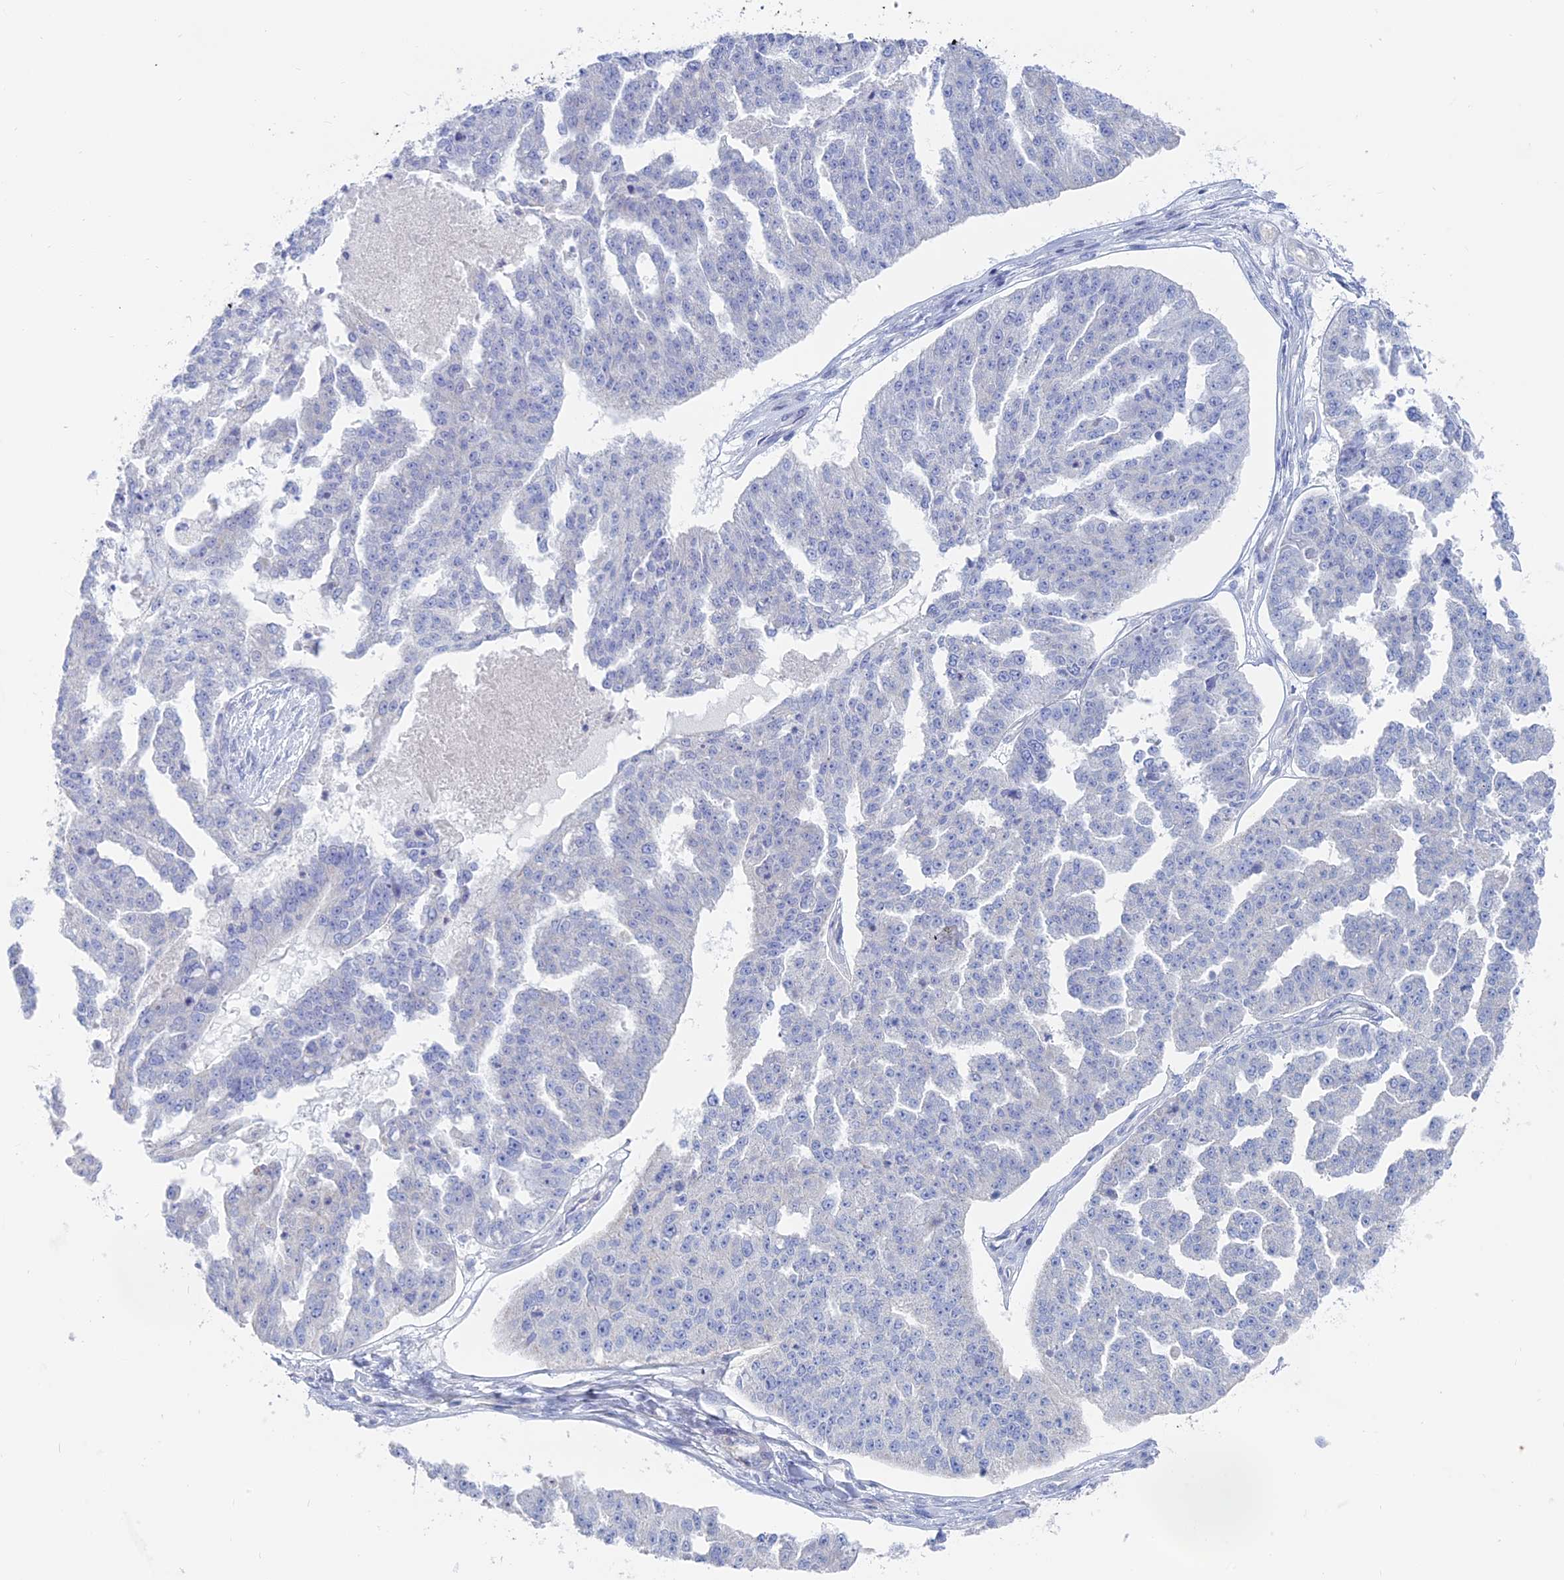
{"staining": {"intensity": "negative", "quantity": "none", "location": "none"}, "tissue": "ovarian cancer", "cell_type": "Tumor cells", "image_type": "cancer", "snomed": [{"axis": "morphology", "description": "Cystadenocarcinoma, serous, NOS"}, {"axis": "topography", "description": "Ovary"}], "caption": "DAB immunohistochemical staining of human ovarian cancer reveals no significant positivity in tumor cells.", "gene": "TBC1D30", "patient": {"sex": "female", "age": 58}}